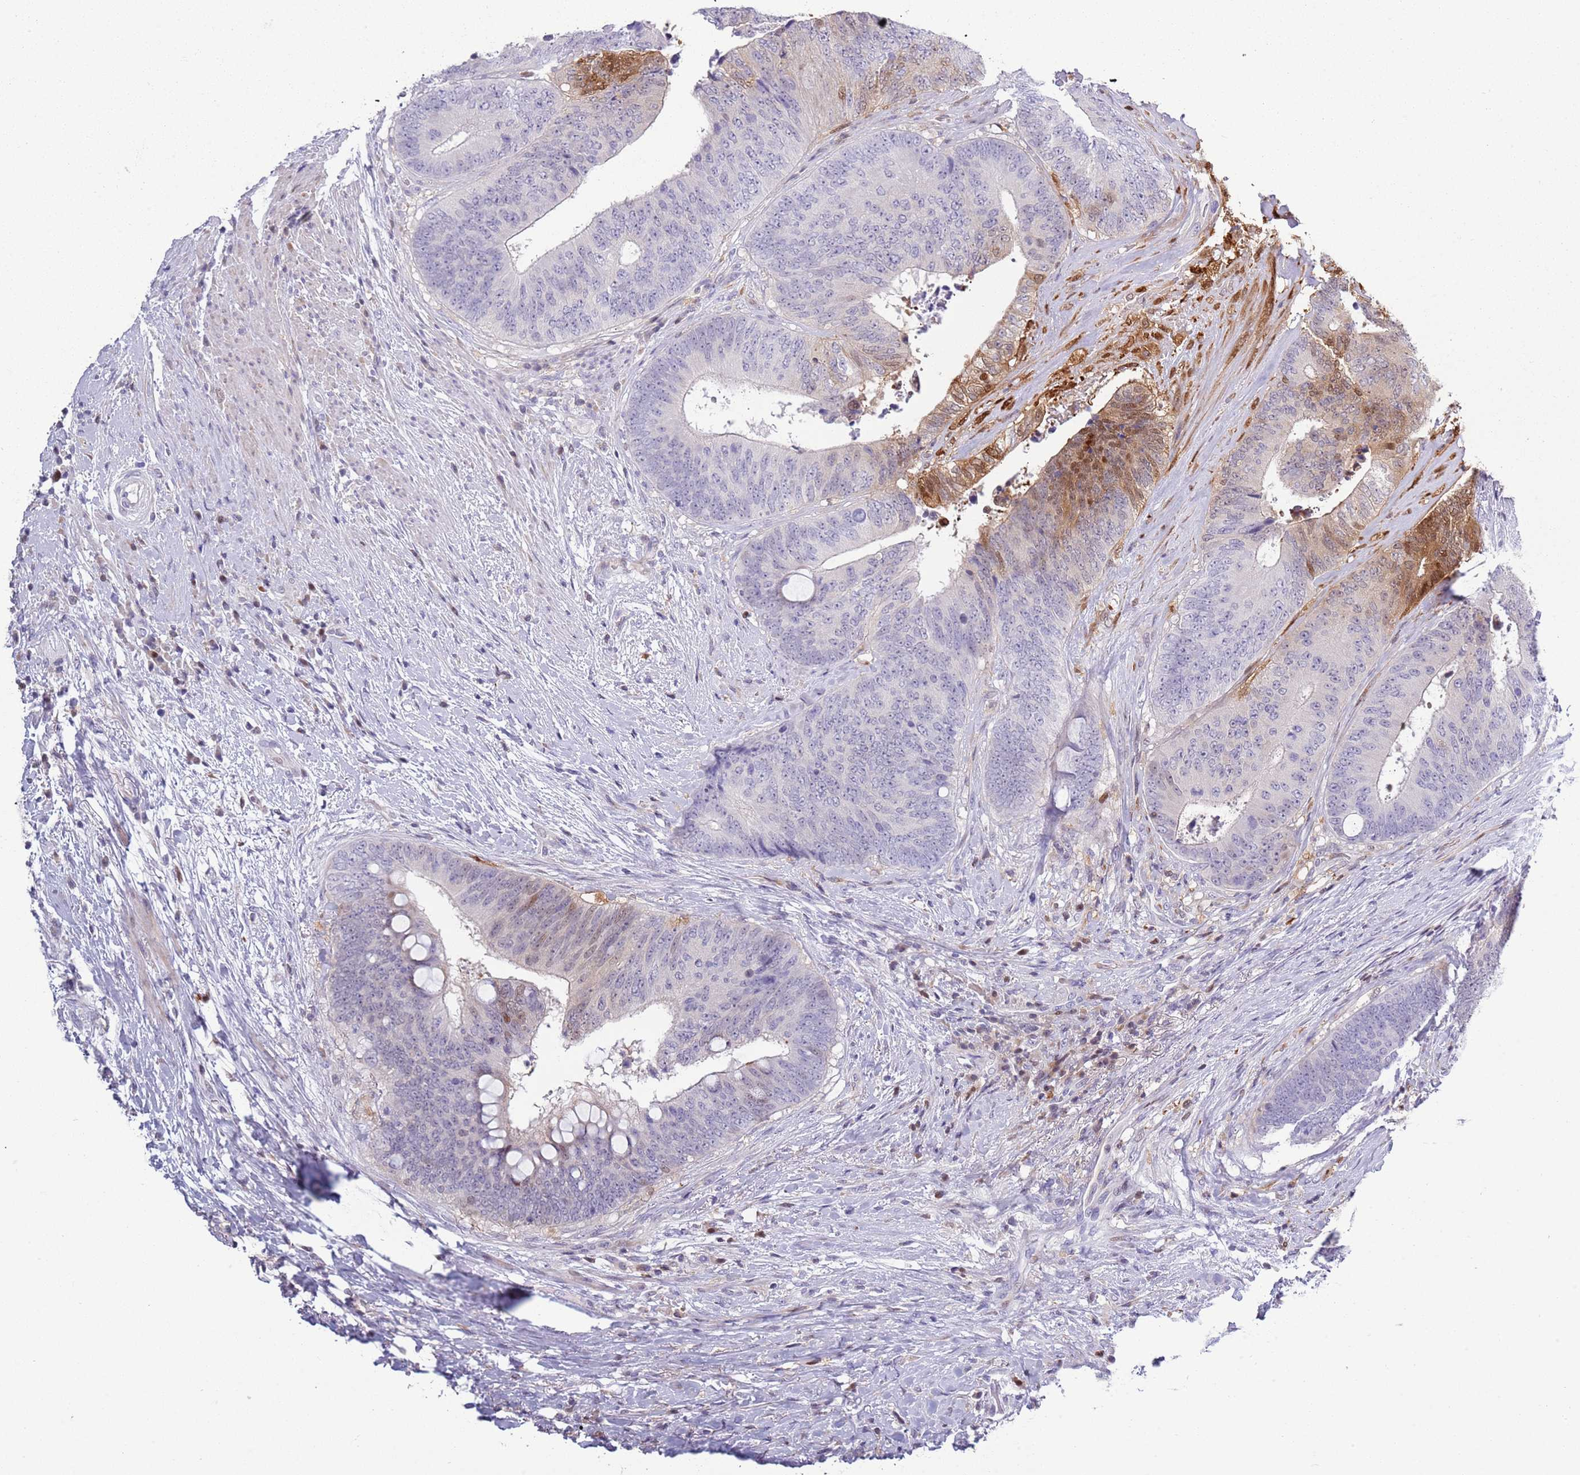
{"staining": {"intensity": "moderate", "quantity": "<25%", "location": "cytoplasmic/membranous,nuclear"}, "tissue": "colorectal cancer", "cell_type": "Tumor cells", "image_type": "cancer", "snomed": [{"axis": "morphology", "description": "Adenocarcinoma, NOS"}, {"axis": "topography", "description": "Rectum"}], "caption": "The histopathology image exhibits a brown stain indicating the presence of a protein in the cytoplasmic/membranous and nuclear of tumor cells in adenocarcinoma (colorectal).", "gene": "NBPF6", "patient": {"sex": "male", "age": 72}}